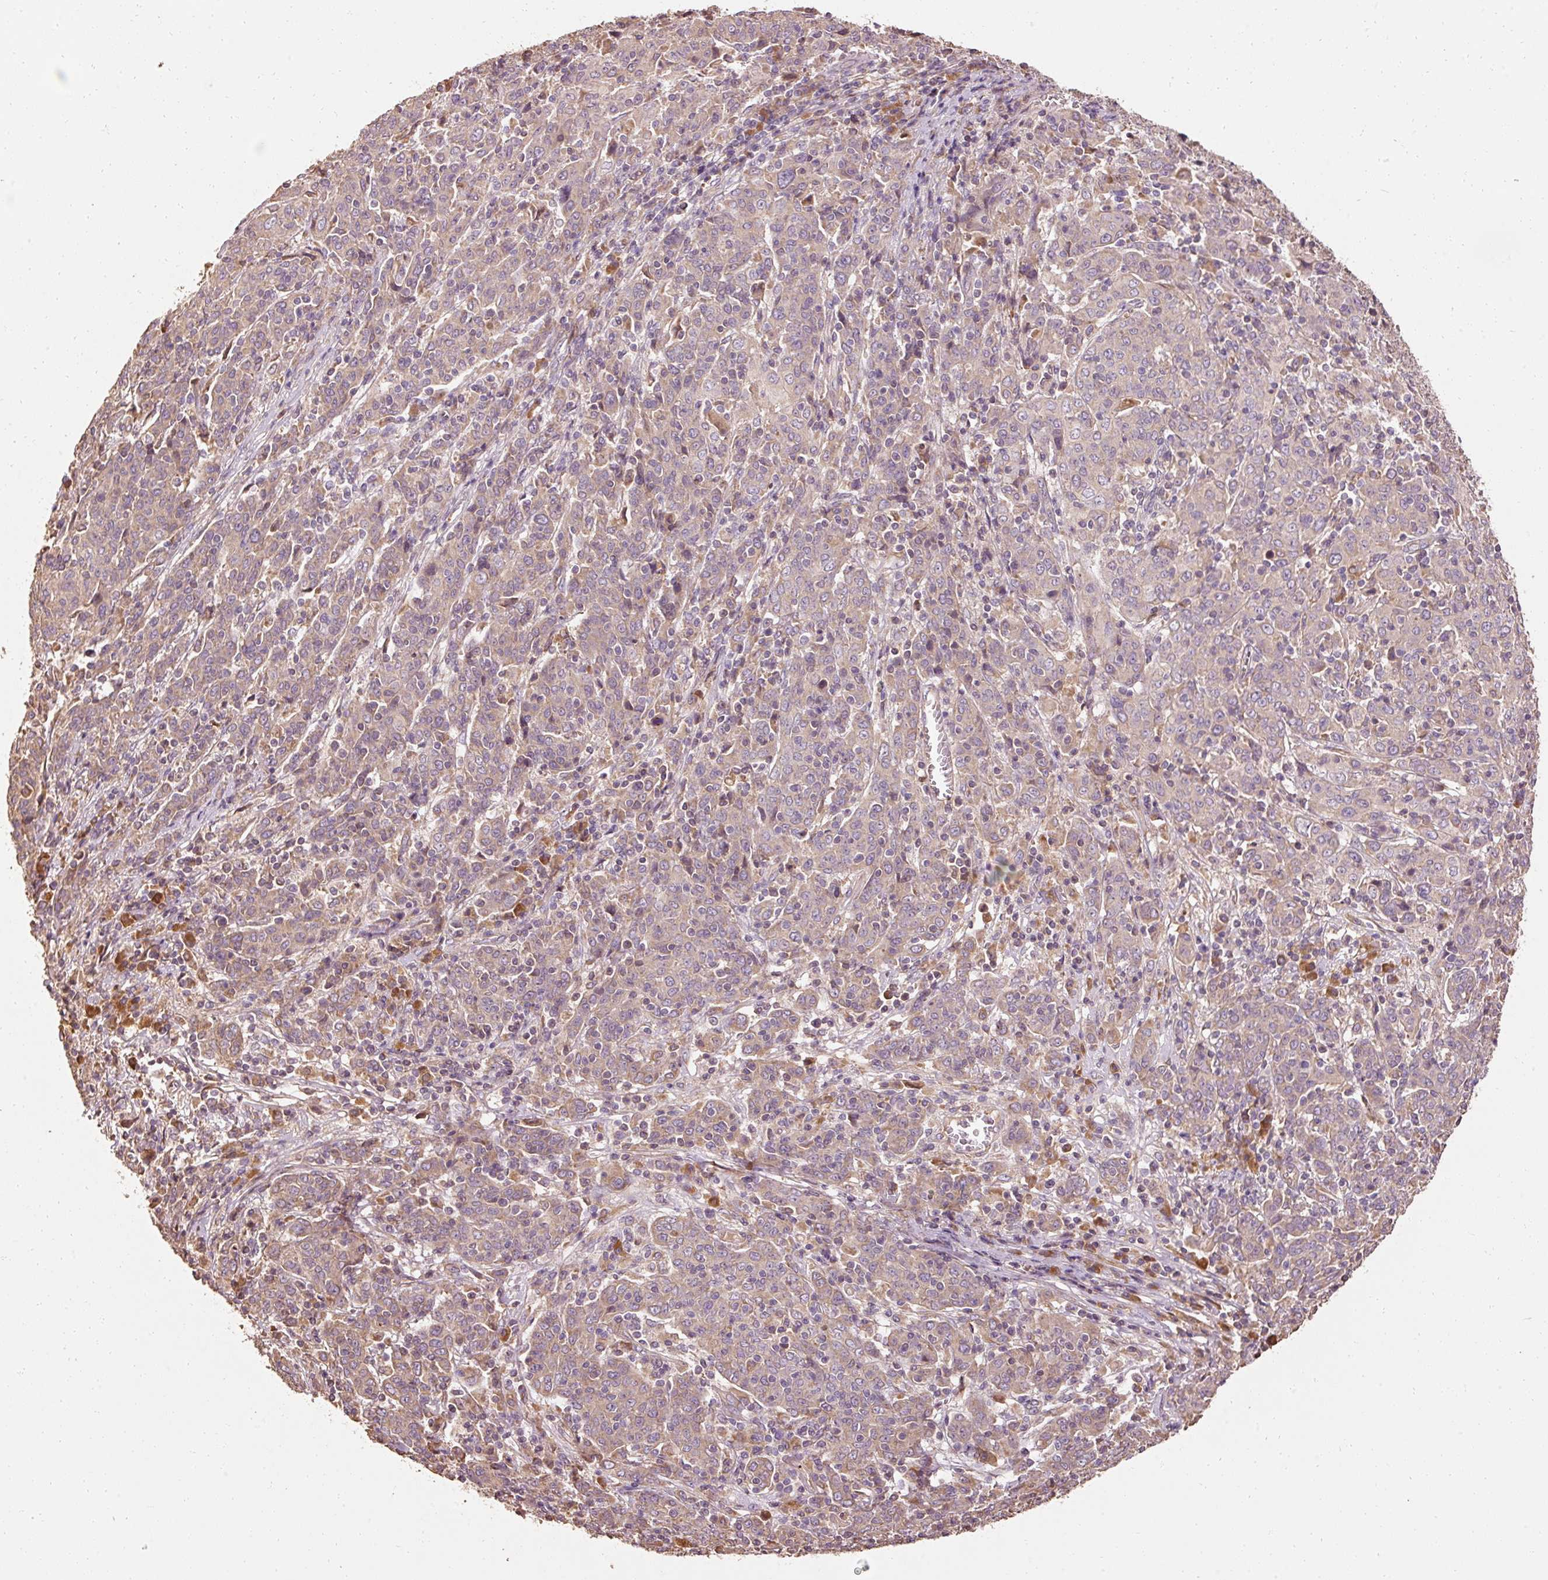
{"staining": {"intensity": "weak", "quantity": "<25%", "location": "cytoplasmic/membranous"}, "tissue": "cervical cancer", "cell_type": "Tumor cells", "image_type": "cancer", "snomed": [{"axis": "morphology", "description": "Squamous cell carcinoma, NOS"}, {"axis": "topography", "description": "Cervix"}], "caption": "Immunohistochemical staining of human cervical cancer demonstrates no significant expression in tumor cells.", "gene": "EFHC1", "patient": {"sex": "female", "age": 67}}